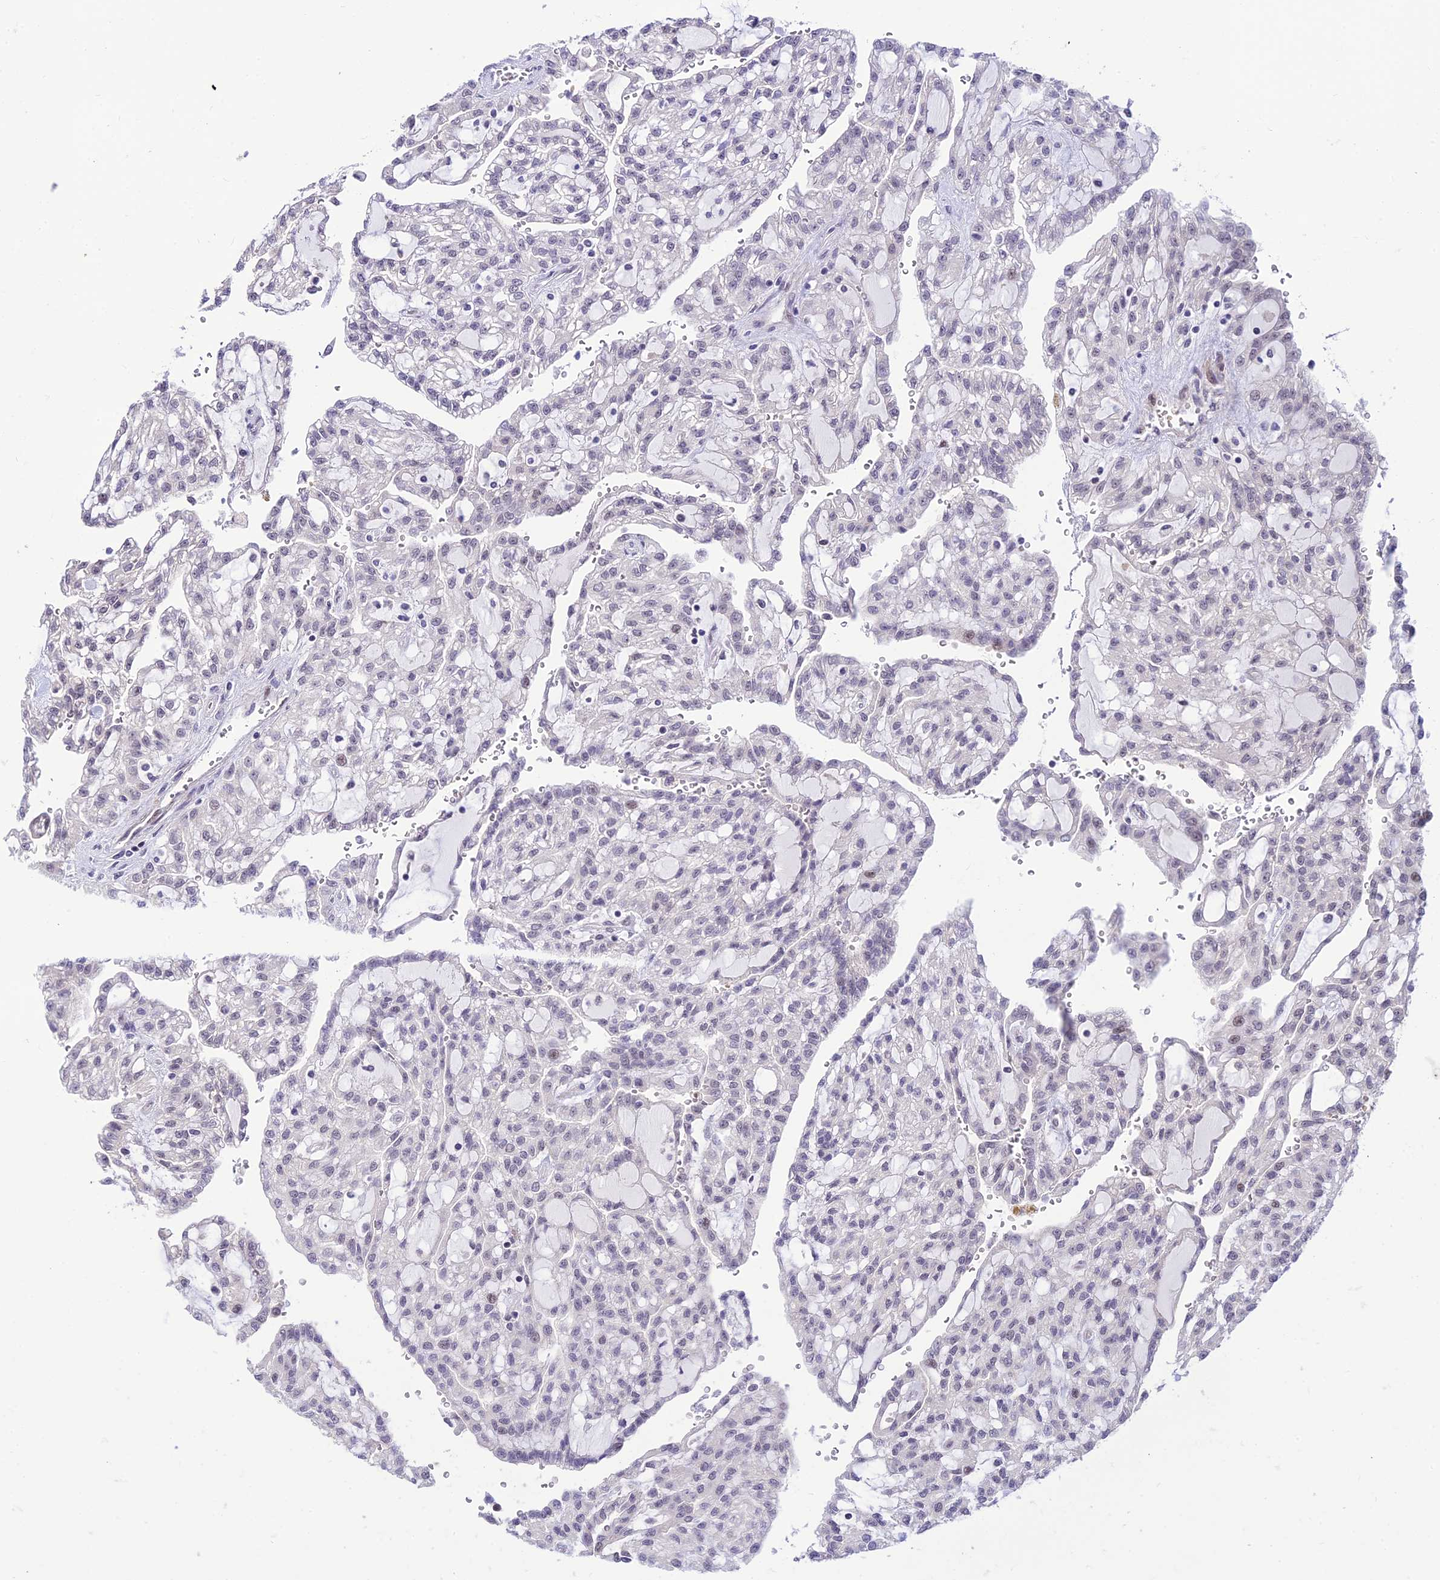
{"staining": {"intensity": "negative", "quantity": "none", "location": "none"}, "tissue": "renal cancer", "cell_type": "Tumor cells", "image_type": "cancer", "snomed": [{"axis": "morphology", "description": "Adenocarcinoma, NOS"}, {"axis": "topography", "description": "Kidney"}], "caption": "A histopathology image of human renal cancer is negative for staining in tumor cells. (Brightfield microscopy of DAB IHC at high magnification).", "gene": "ASPDH", "patient": {"sex": "male", "age": 63}}